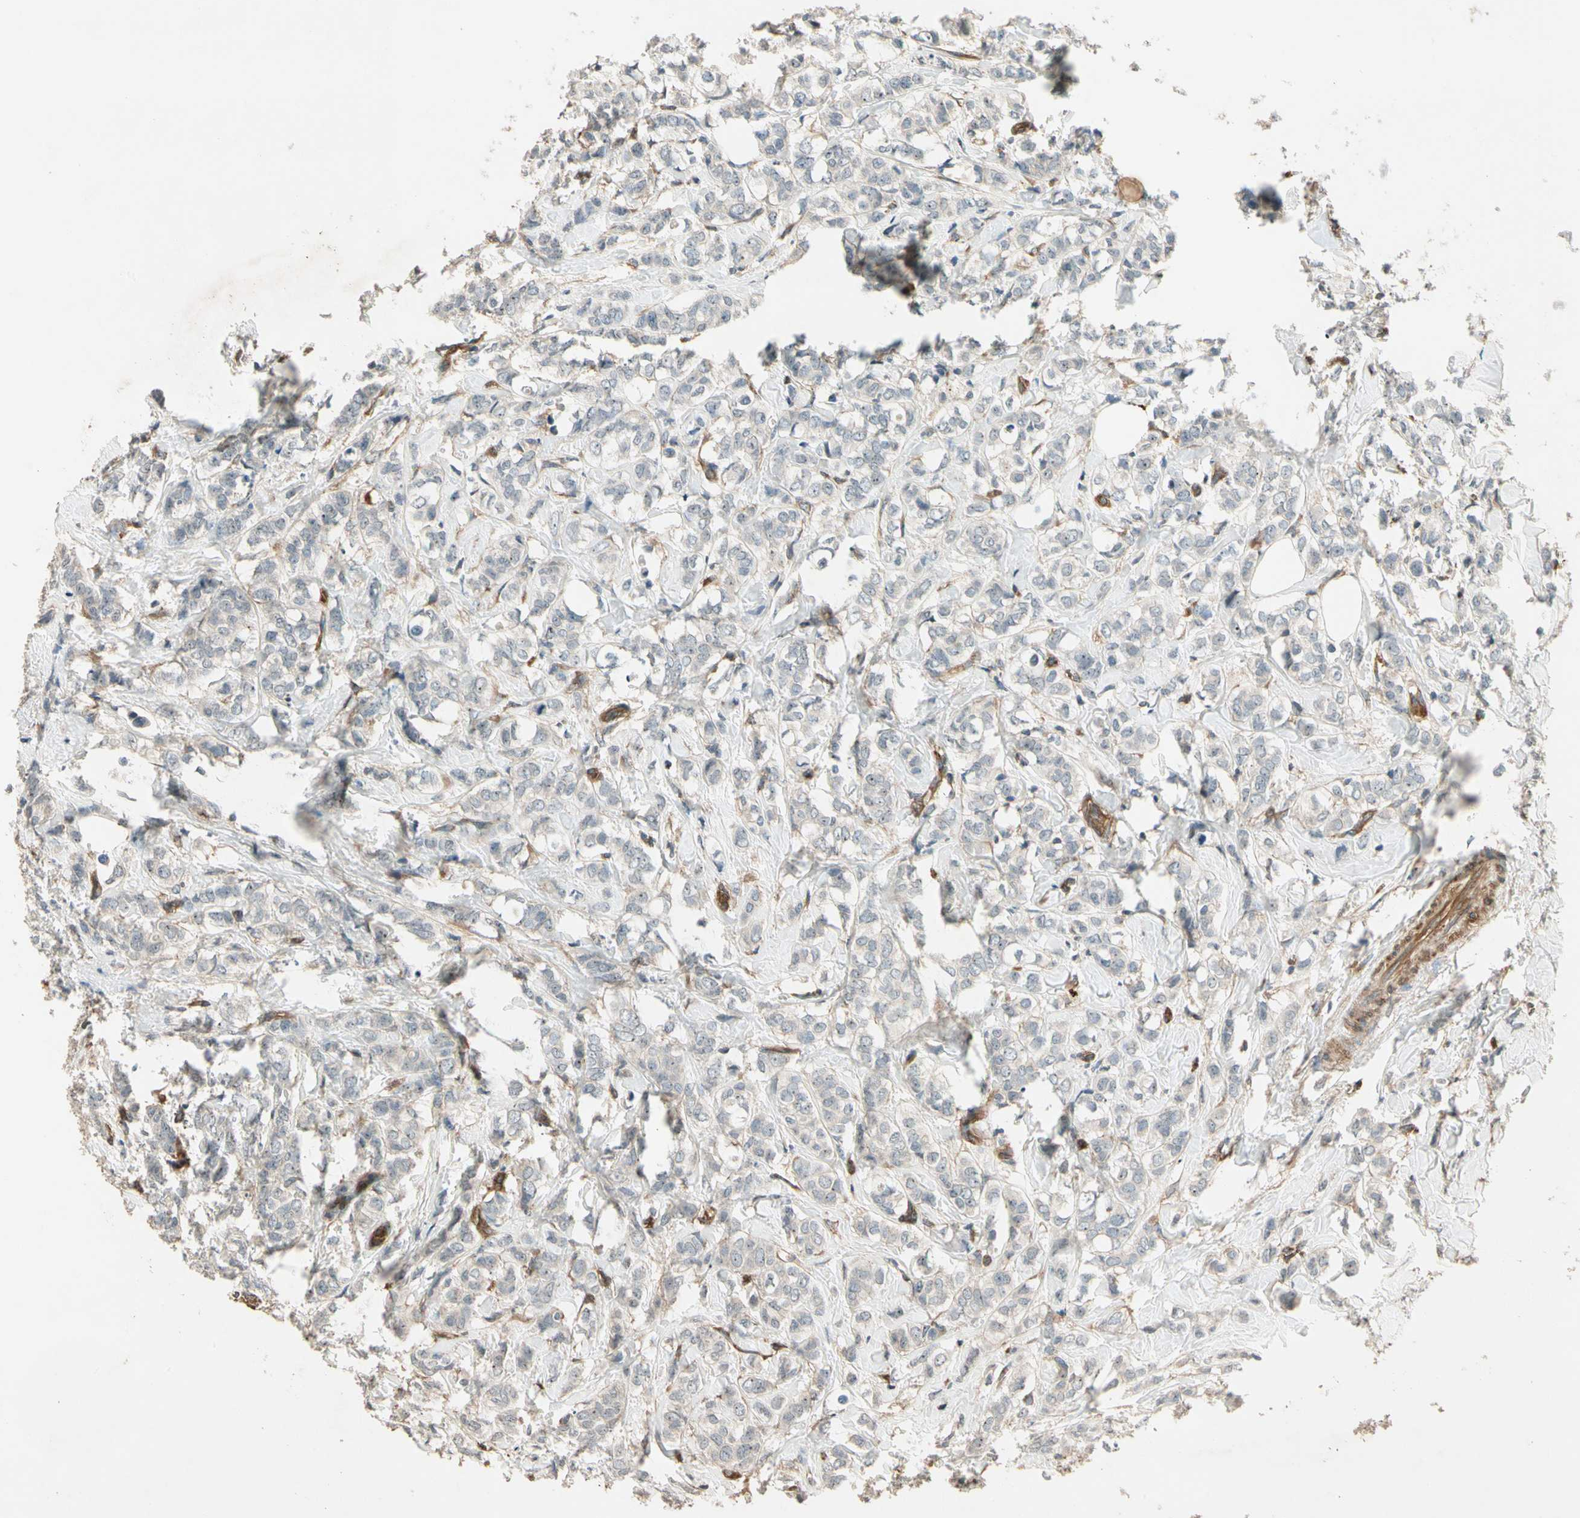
{"staining": {"intensity": "negative", "quantity": "none", "location": "none"}, "tissue": "breast cancer", "cell_type": "Tumor cells", "image_type": "cancer", "snomed": [{"axis": "morphology", "description": "Lobular carcinoma"}, {"axis": "topography", "description": "Breast"}], "caption": "Breast cancer was stained to show a protein in brown. There is no significant staining in tumor cells.", "gene": "ROCK2", "patient": {"sex": "female", "age": 60}}